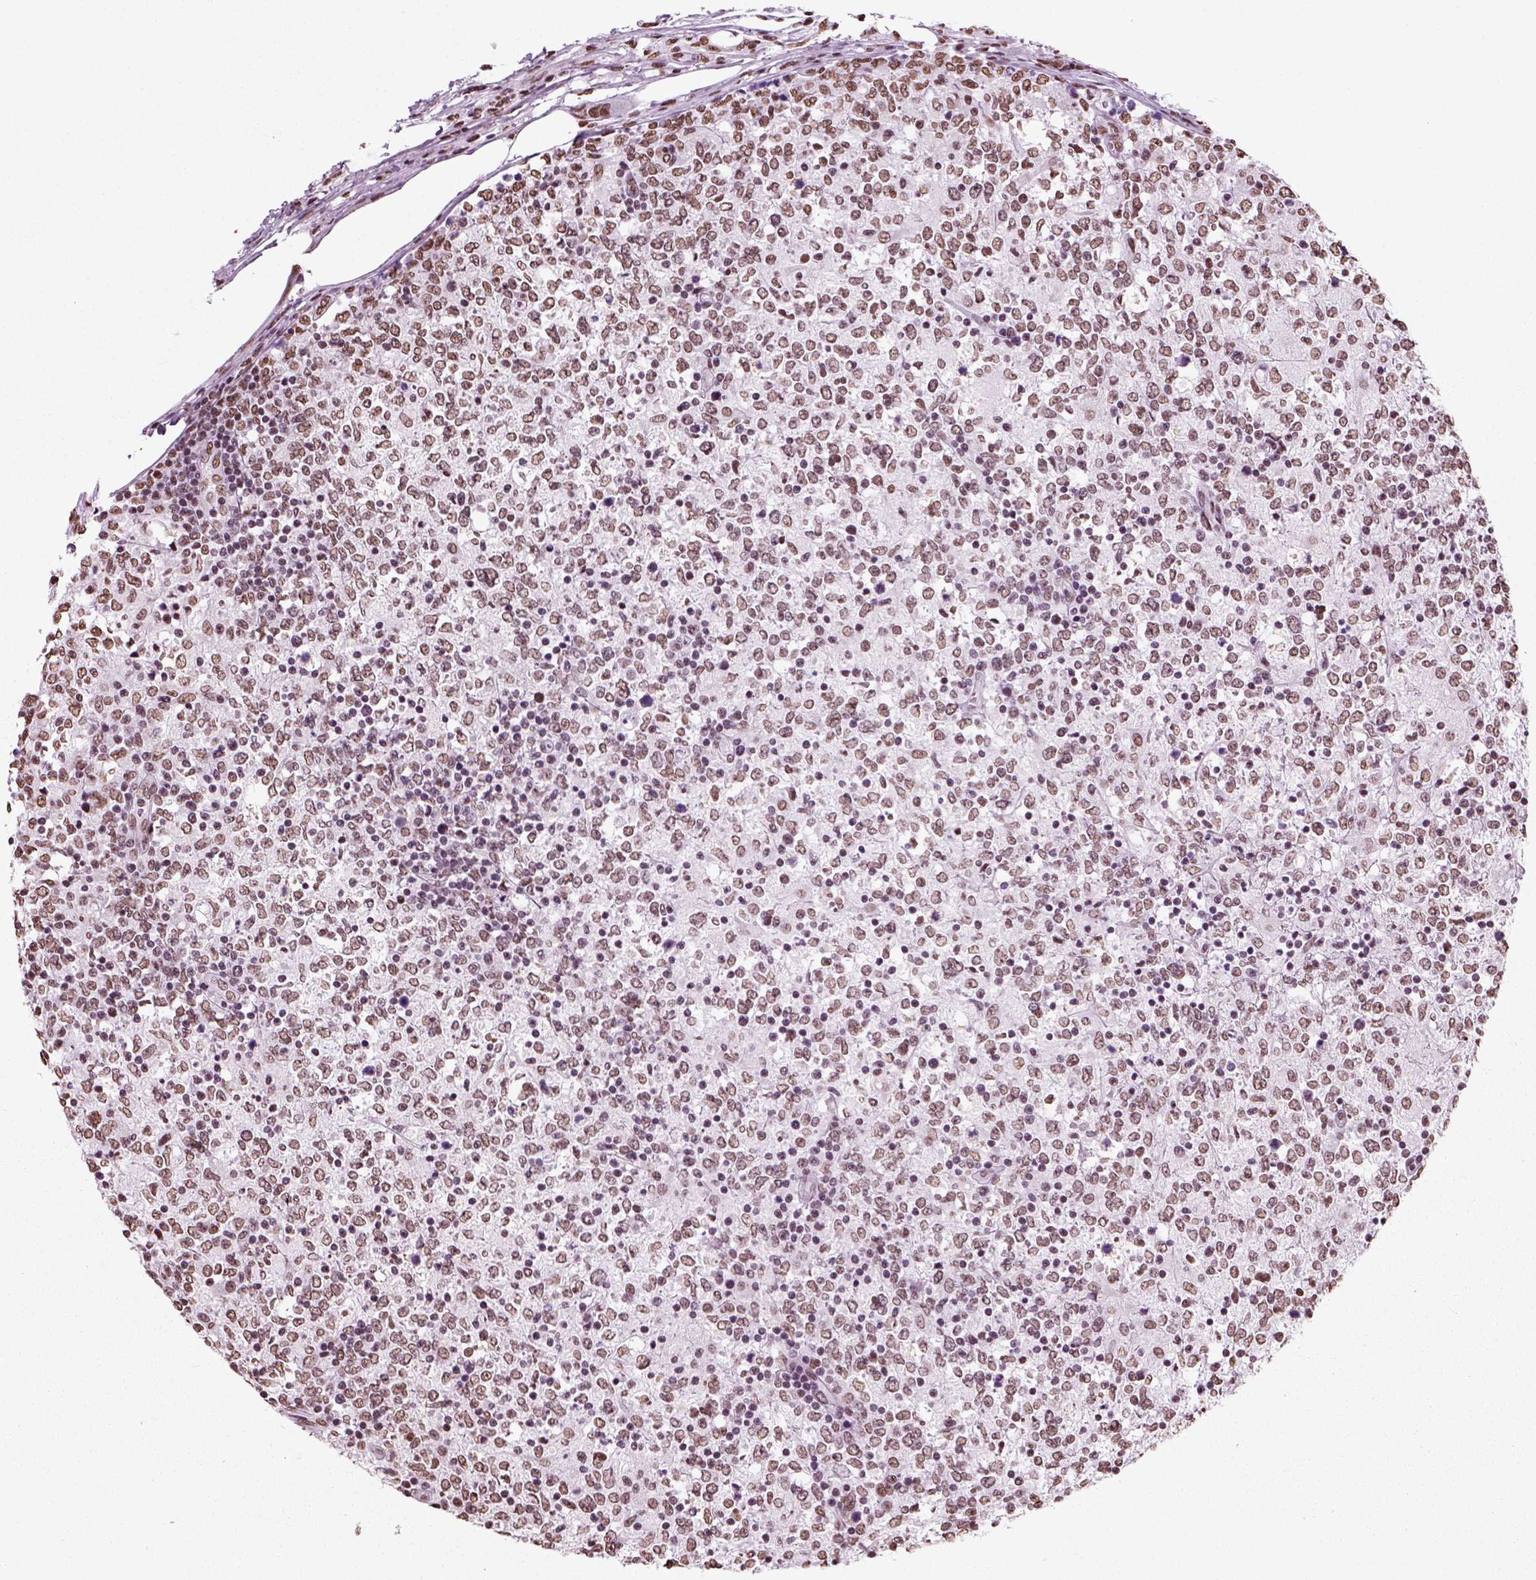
{"staining": {"intensity": "weak", "quantity": ">75%", "location": "nuclear"}, "tissue": "lymphoma", "cell_type": "Tumor cells", "image_type": "cancer", "snomed": [{"axis": "morphology", "description": "Malignant lymphoma, non-Hodgkin's type, High grade"}, {"axis": "topography", "description": "Lymph node"}], "caption": "High-magnification brightfield microscopy of lymphoma stained with DAB (brown) and counterstained with hematoxylin (blue). tumor cells exhibit weak nuclear positivity is present in approximately>75% of cells. The staining was performed using DAB to visualize the protein expression in brown, while the nuclei were stained in blue with hematoxylin (Magnification: 20x).", "gene": "POLR1H", "patient": {"sex": "female", "age": 84}}